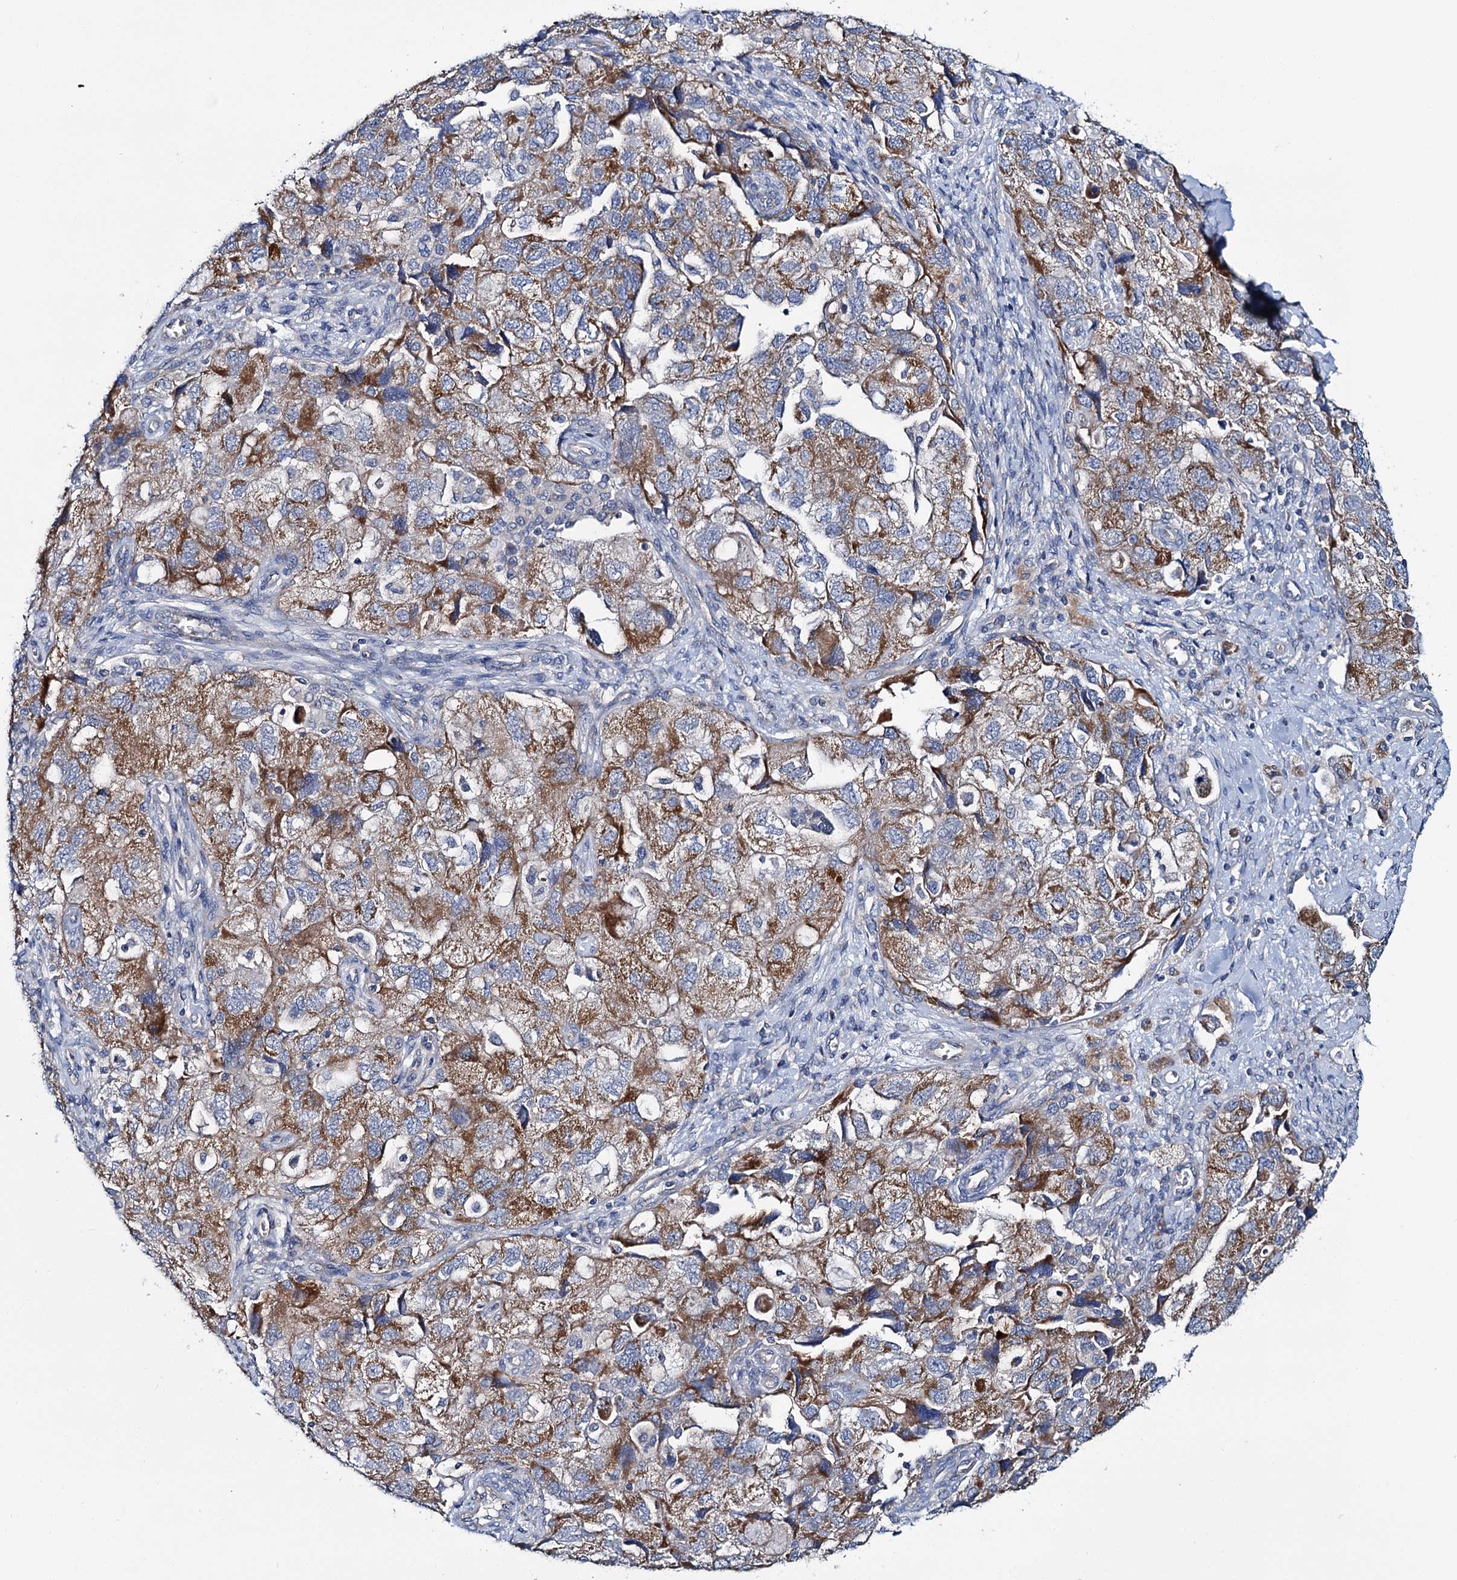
{"staining": {"intensity": "strong", "quantity": ">75%", "location": "cytoplasmic/membranous"}, "tissue": "ovarian cancer", "cell_type": "Tumor cells", "image_type": "cancer", "snomed": [{"axis": "morphology", "description": "Carcinoma, NOS"}, {"axis": "morphology", "description": "Cystadenocarcinoma, serous, NOS"}, {"axis": "topography", "description": "Ovary"}], "caption": "Tumor cells show strong cytoplasmic/membranous expression in approximately >75% of cells in serous cystadenocarcinoma (ovarian).", "gene": "CEP295", "patient": {"sex": "female", "age": 69}}